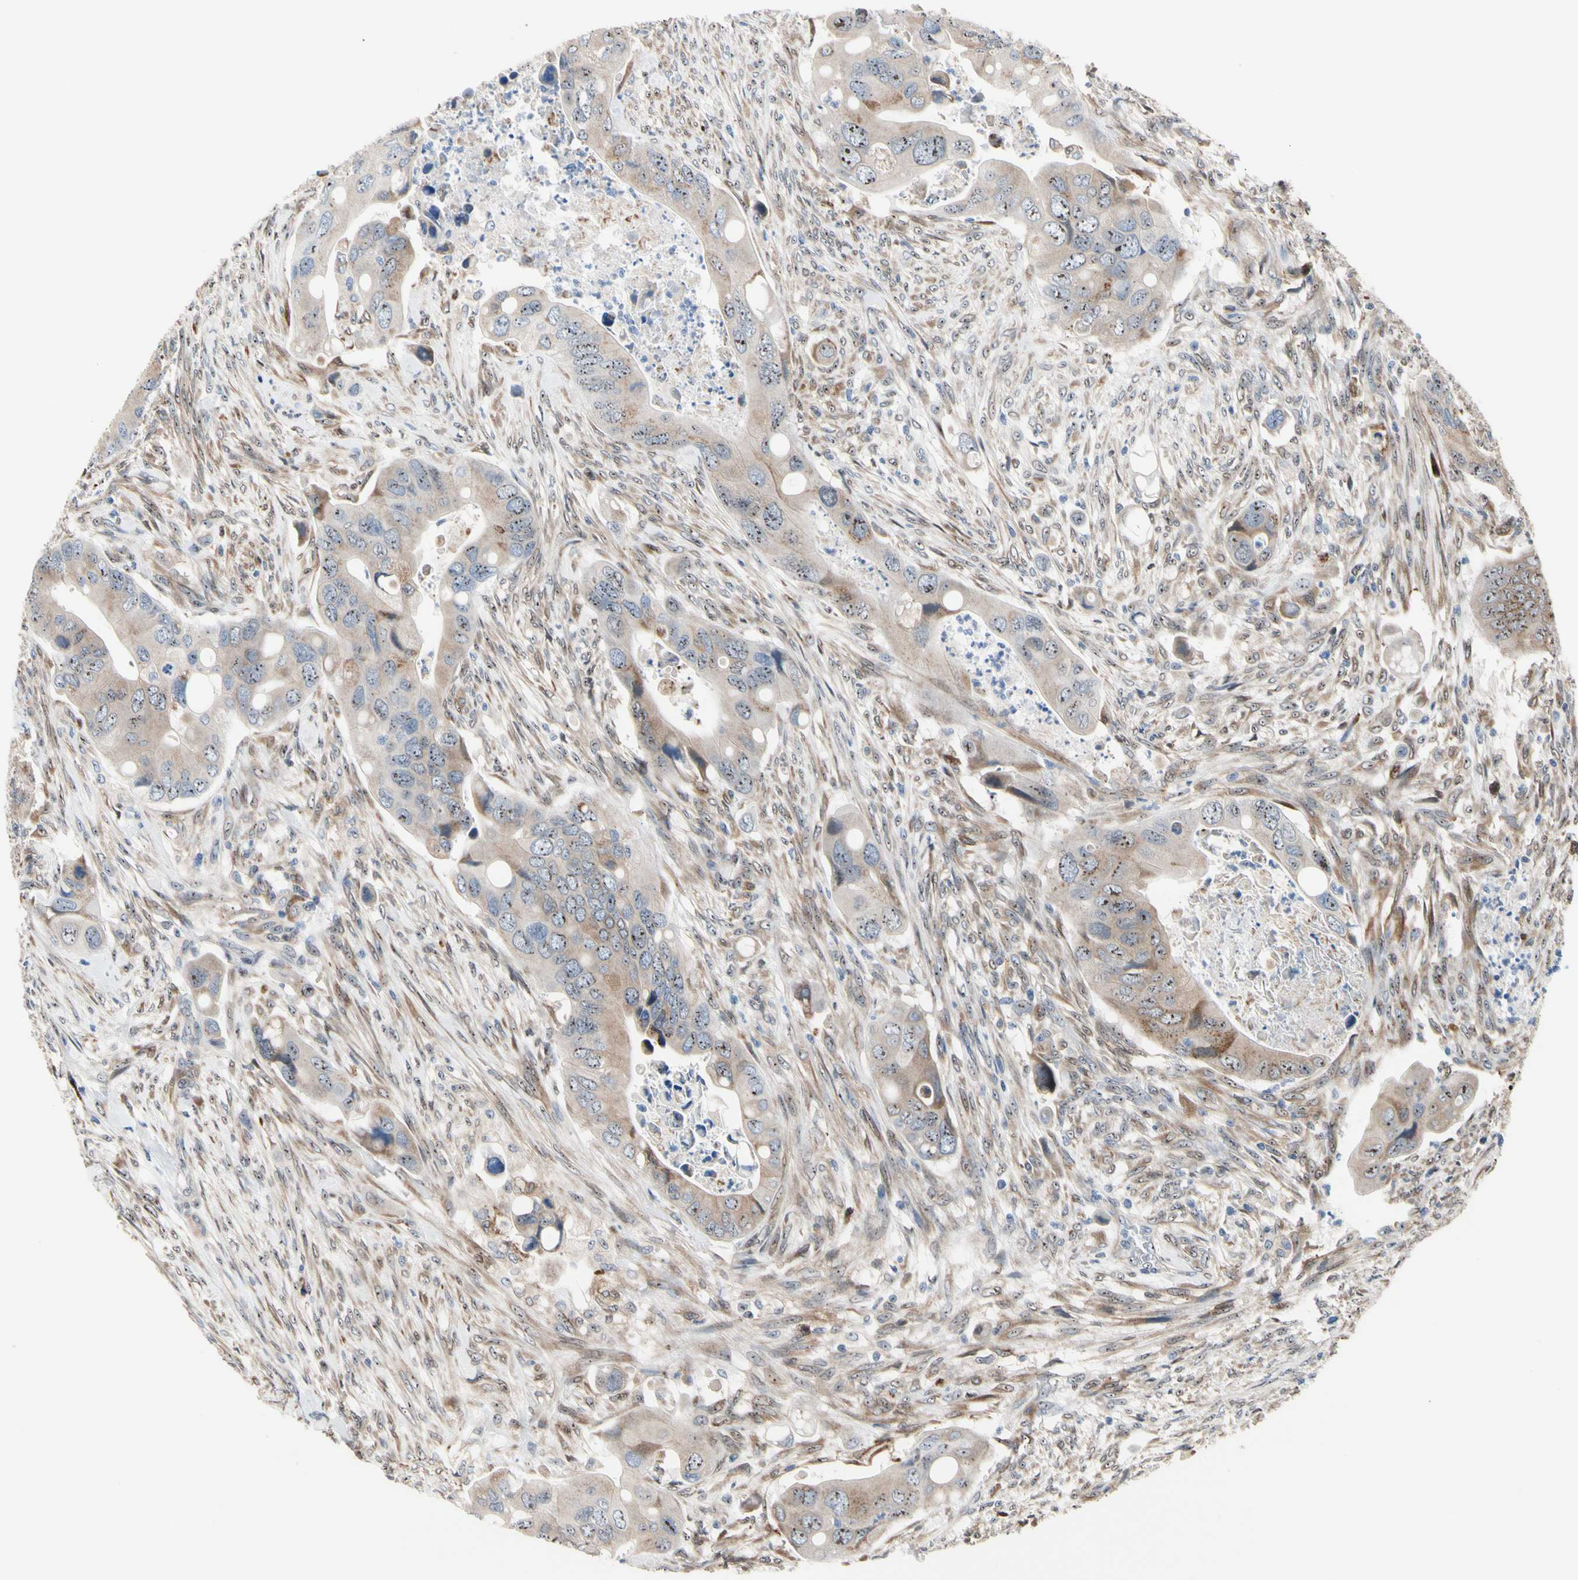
{"staining": {"intensity": "weak", "quantity": ">75%", "location": "cytoplasmic/membranous"}, "tissue": "colorectal cancer", "cell_type": "Tumor cells", "image_type": "cancer", "snomed": [{"axis": "morphology", "description": "Adenocarcinoma, NOS"}, {"axis": "topography", "description": "Rectum"}], "caption": "Protein positivity by IHC exhibits weak cytoplasmic/membranous staining in about >75% of tumor cells in colorectal cancer (adenocarcinoma). The protein is shown in brown color, while the nuclei are stained blue.", "gene": "TMED7", "patient": {"sex": "female", "age": 57}}